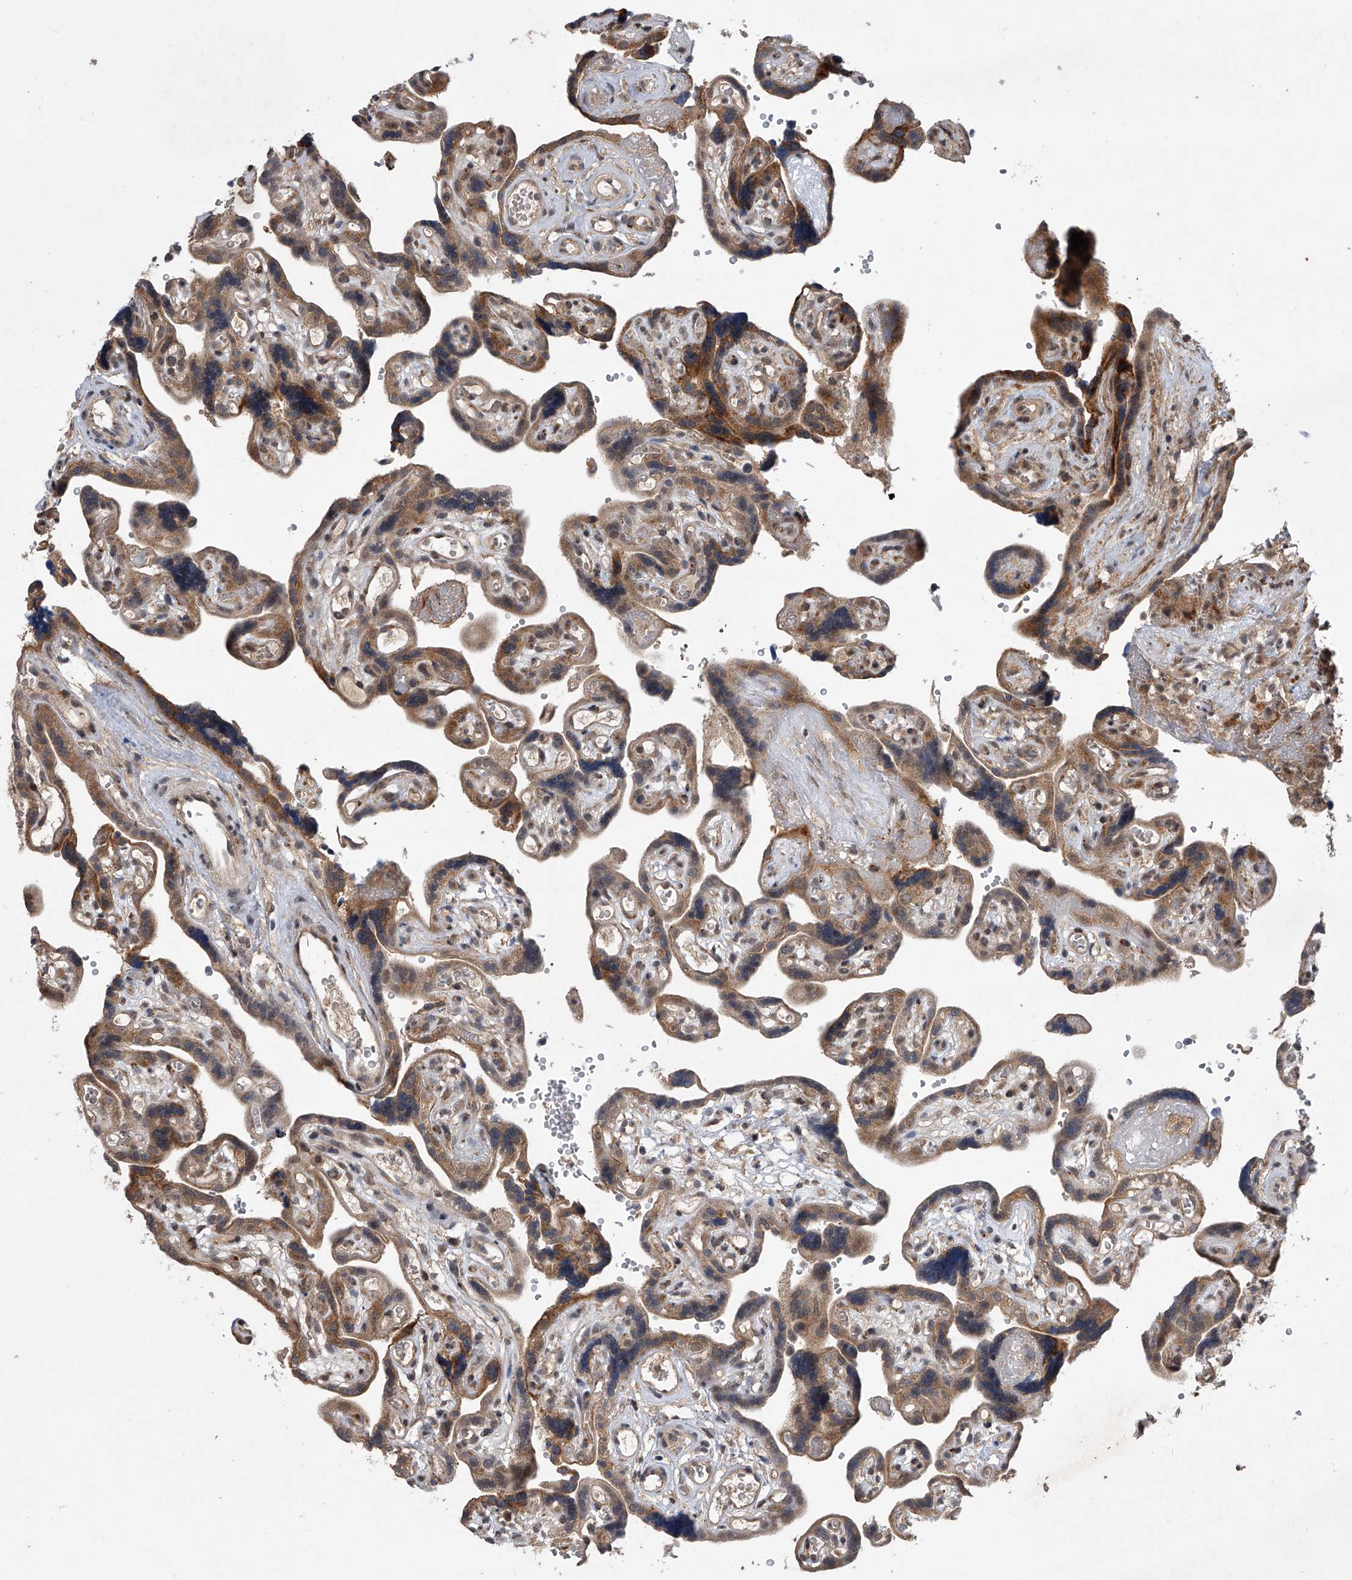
{"staining": {"intensity": "moderate", "quantity": ">75%", "location": "cytoplasmic/membranous"}, "tissue": "placenta", "cell_type": "Decidual cells", "image_type": "normal", "snomed": [{"axis": "morphology", "description": "Normal tissue, NOS"}, {"axis": "topography", "description": "Placenta"}], "caption": "IHC staining of unremarkable placenta, which displays medium levels of moderate cytoplasmic/membranous staining in approximately >75% of decidual cells indicating moderate cytoplasmic/membranous protein positivity. The staining was performed using DAB (brown) for protein detection and nuclei were counterstained in hematoxylin (blue).", "gene": "GEMIN8", "patient": {"sex": "female", "age": 30}}